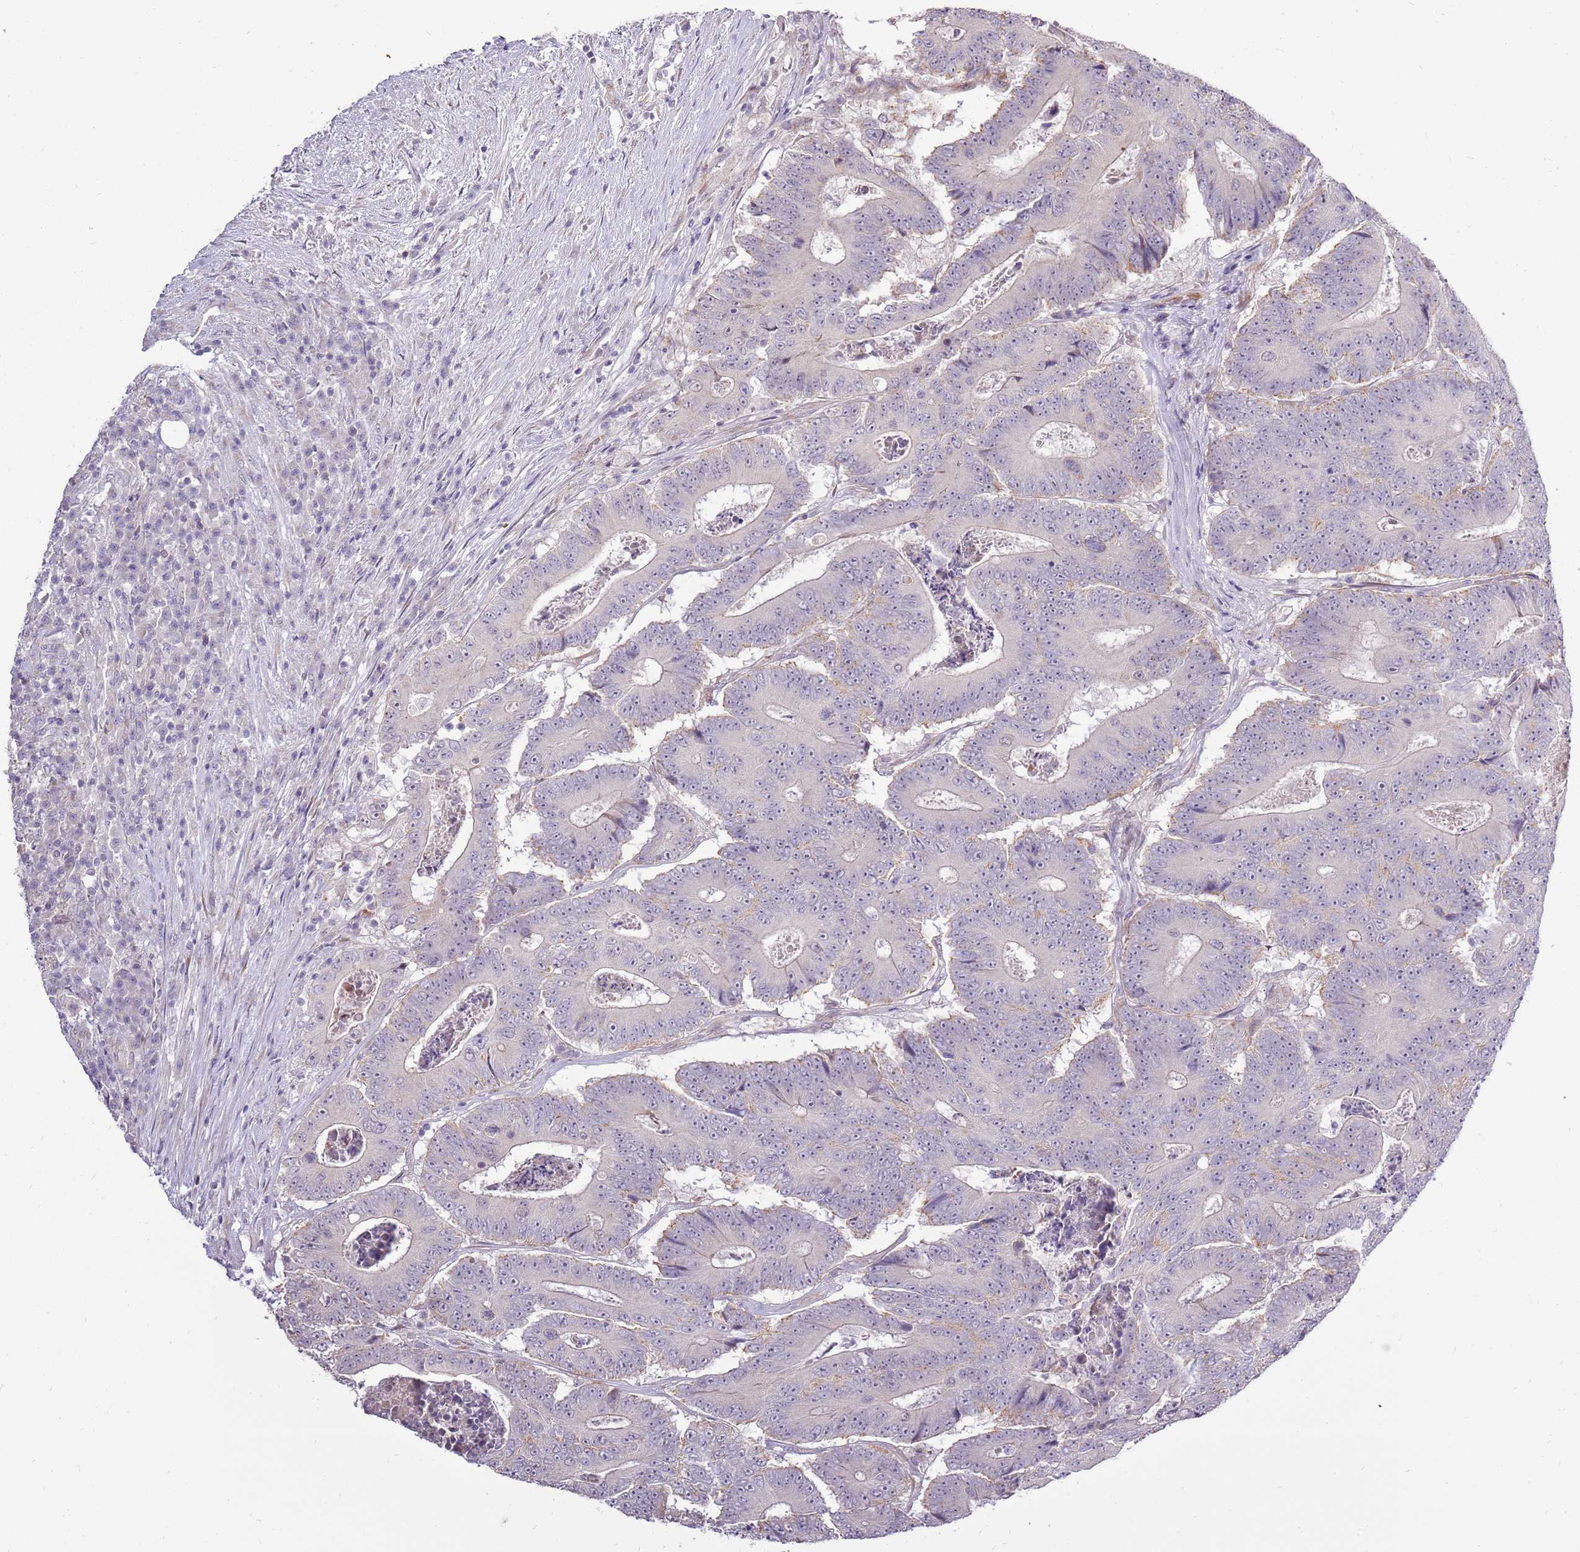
{"staining": {"intensity": "negative", "quantity": "none", "location": "none"}, "tissue": "colorectal cancer", "cell_type": "Tumor cells", "image_type": "cancer", "snomed": [{"axis": "morphology", "description": "Adenocarcinoma, NOS"}, {"axis": "topography", "description": "Colon"}], "caption": "High magnification brightfield microscopy of colorectal cancer stained with DAB (3,3'-diaminobenzidine) (brown) and counterstained with hematoxylin (blue): tumor cells show no significant staining.", "gene": "UGGT2", "patient": {"sex": "male", "age": 83}}